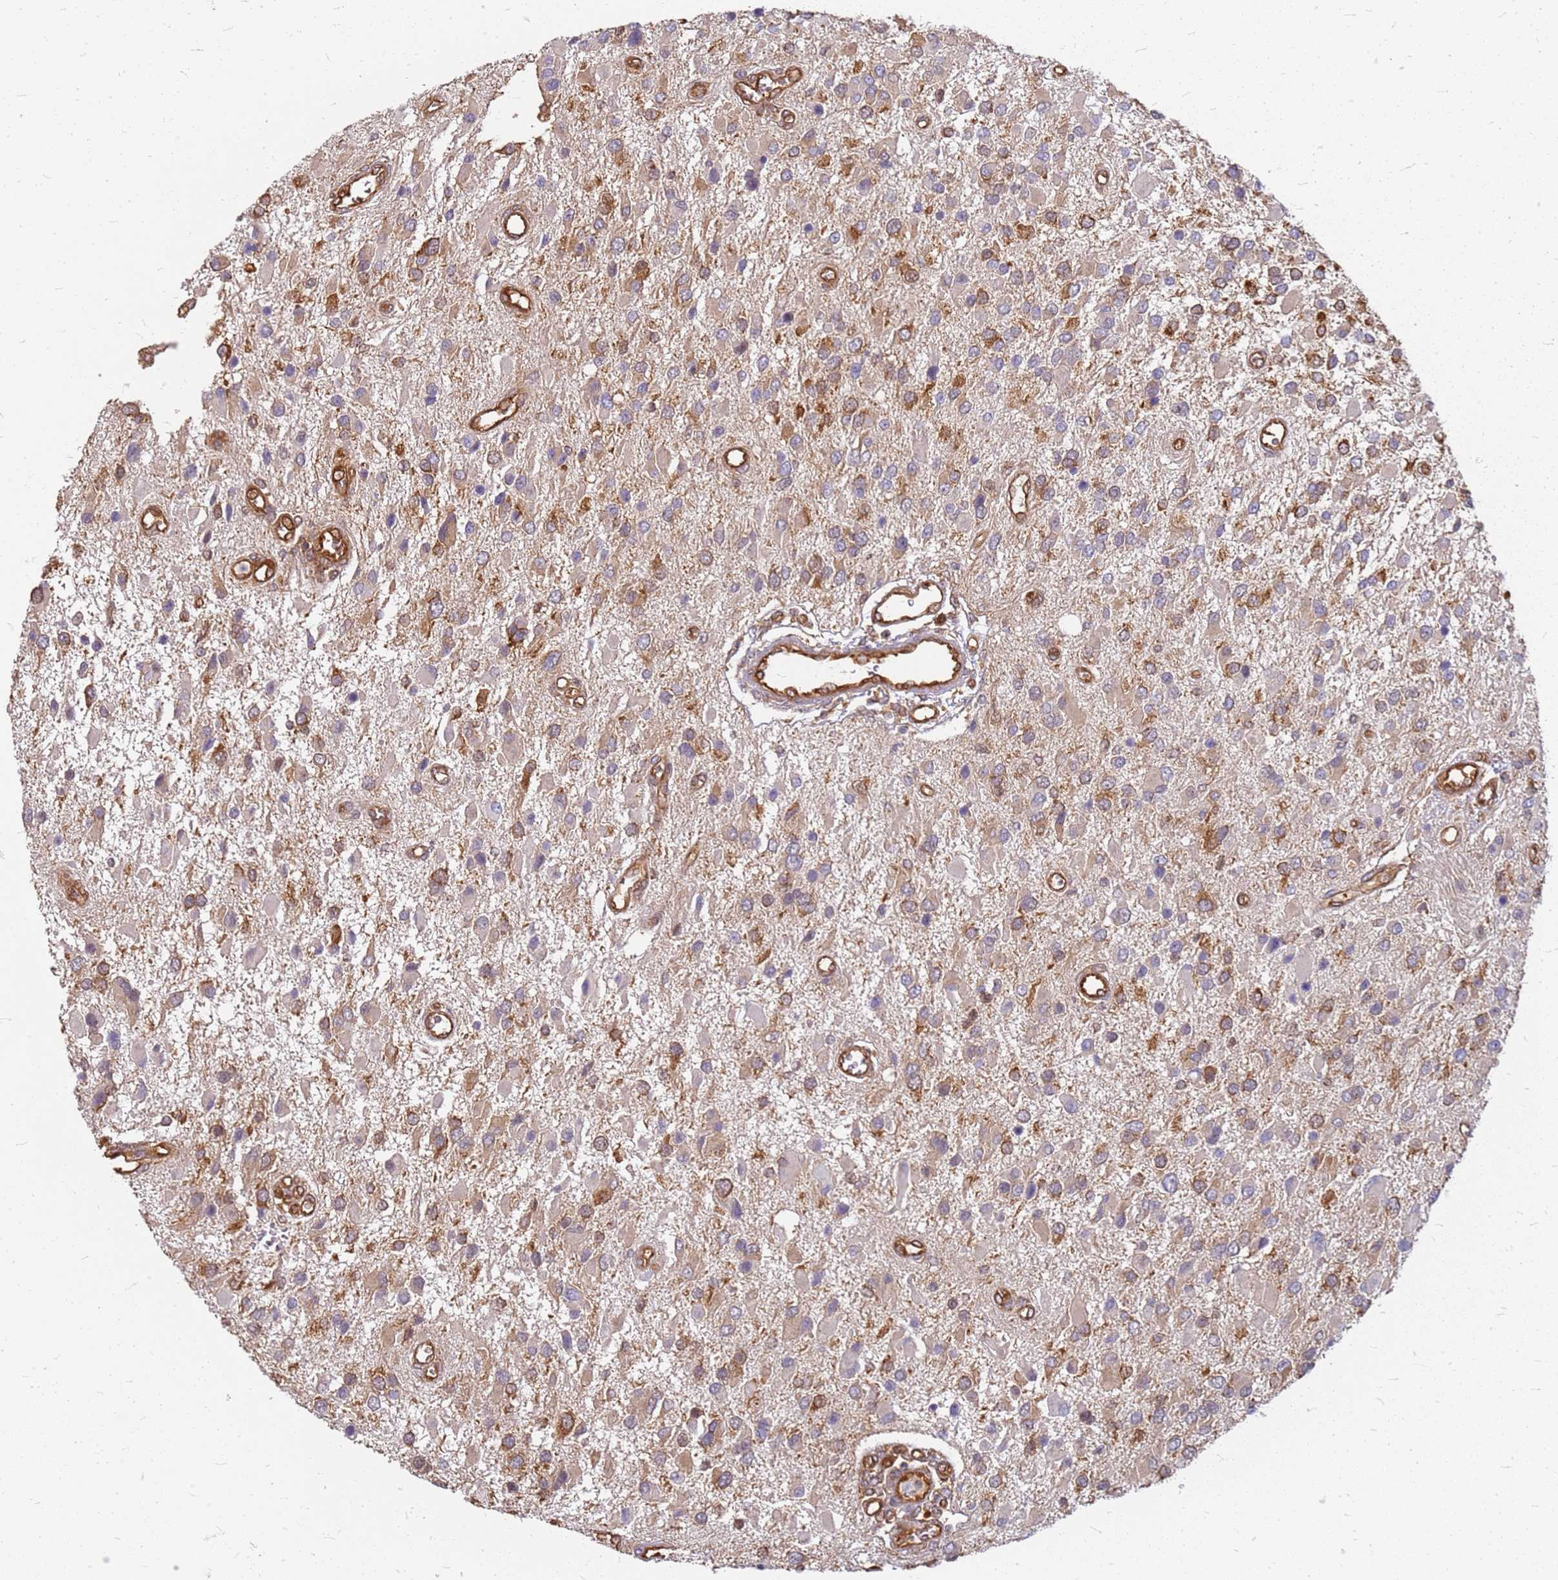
{"staining": {"intensity": "moderate", "quantity": "25%-75%", "location": "cytoplasmic/membranous"}, "tissue": "glioma", "cell_type": "Tumor cells", "image_type": "cancer", "snomed": [{"axis": "morphology", "description": "Glioma, malignant, High grade"}, {"axis": "topography", "description": "Brain"}], "caption": "A photomicrograph of glioma stained for a protein displays moderate cytoplasmic/membranous brown staining in tumor cells.", "gene": "HDX", "patient": {"sex": "male", "age": 53}}